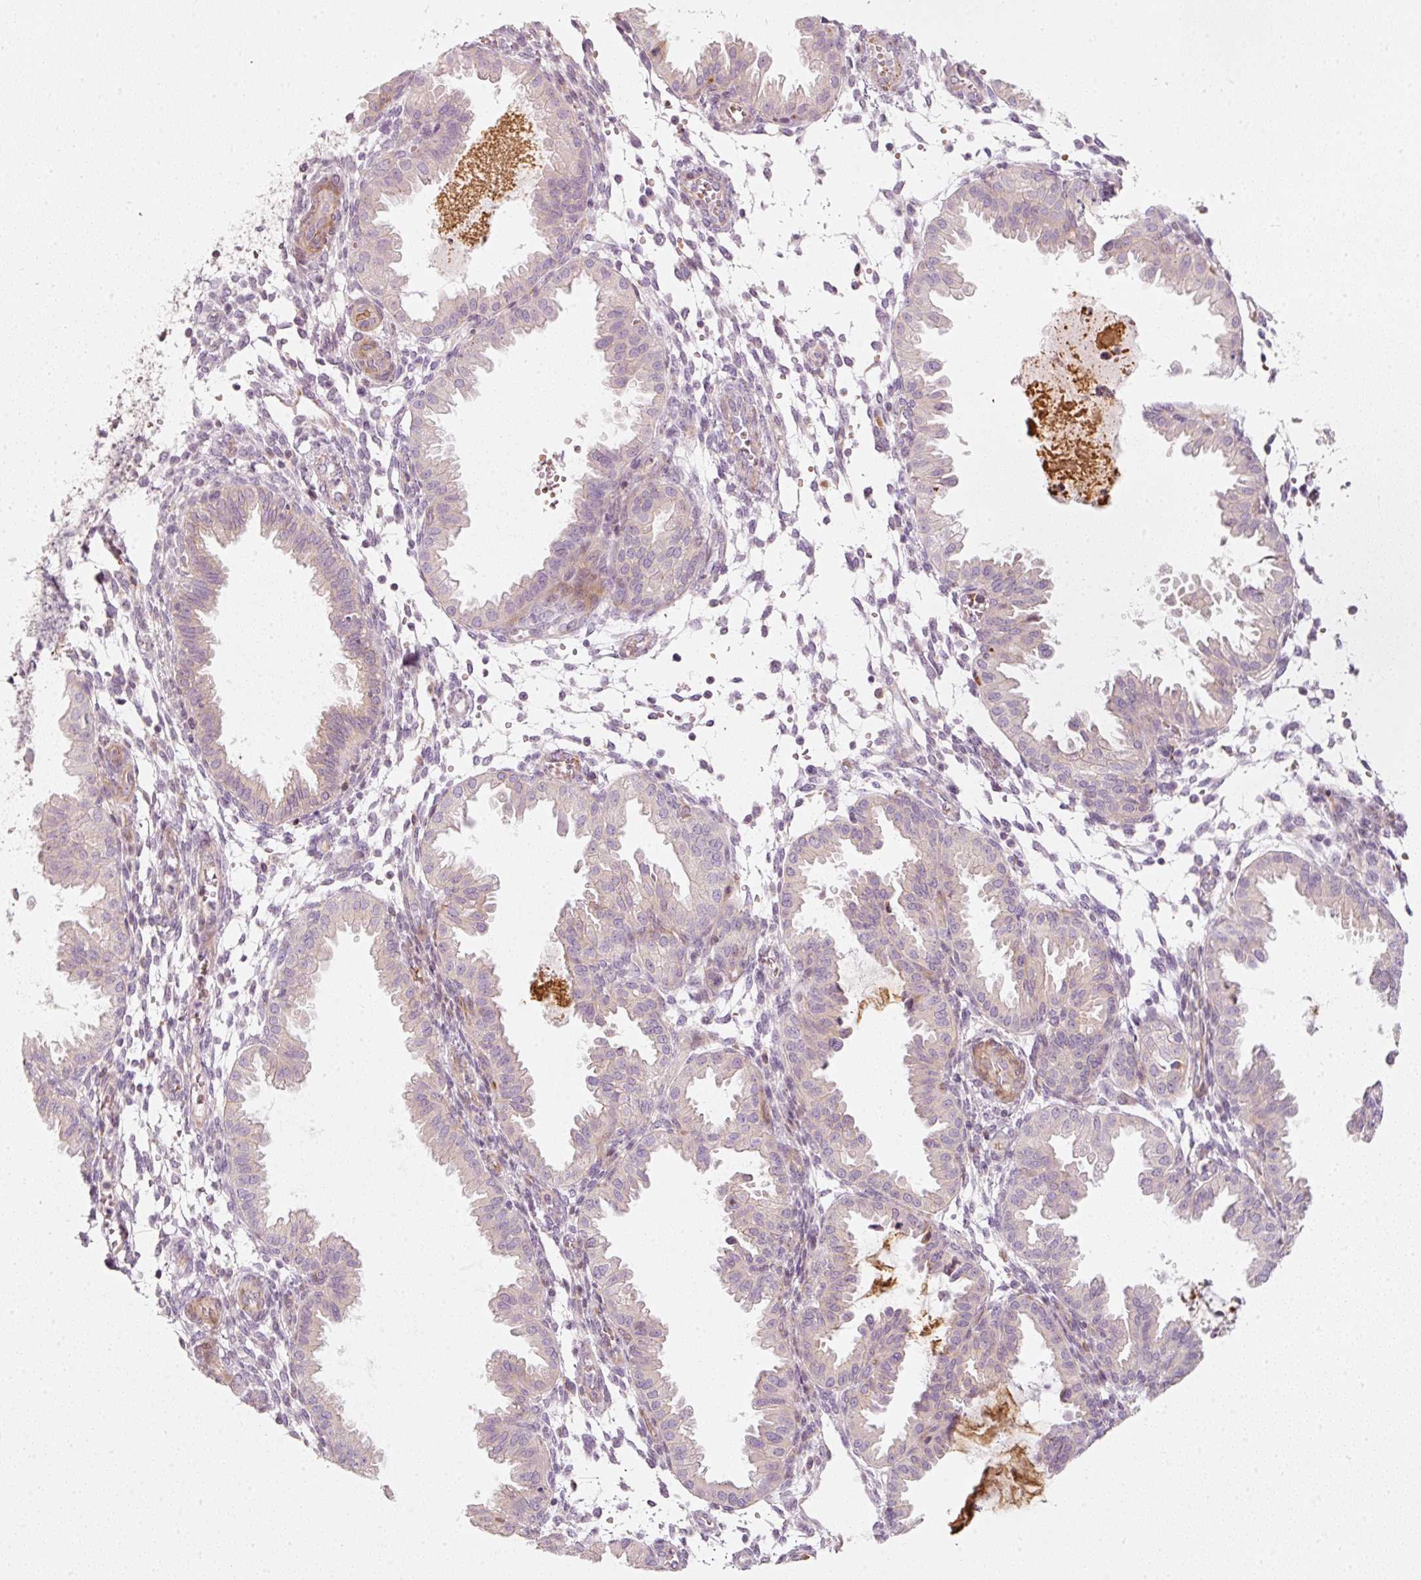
{"staining": {"intensity": "negative", "quantity": "none", "location": "none"}, "tissue": "endometrium", "cell_type": "Cells in endometrial stroma", "image_type": "normal", "snomed": [{"axis": "morphology", "description": "Normal tissue, NOS"}, {"axis": "topography", "description": "Endometrium"}], "caption": "The photomicrograph exhibits no significant positivity in cells in endometrial stroma of endometrium. (Brightfield microscopy of DAB immunohistochemistry at high magnification).", "gene": "KCNQ1", "patient": {"sex": "female", "age": 33}}